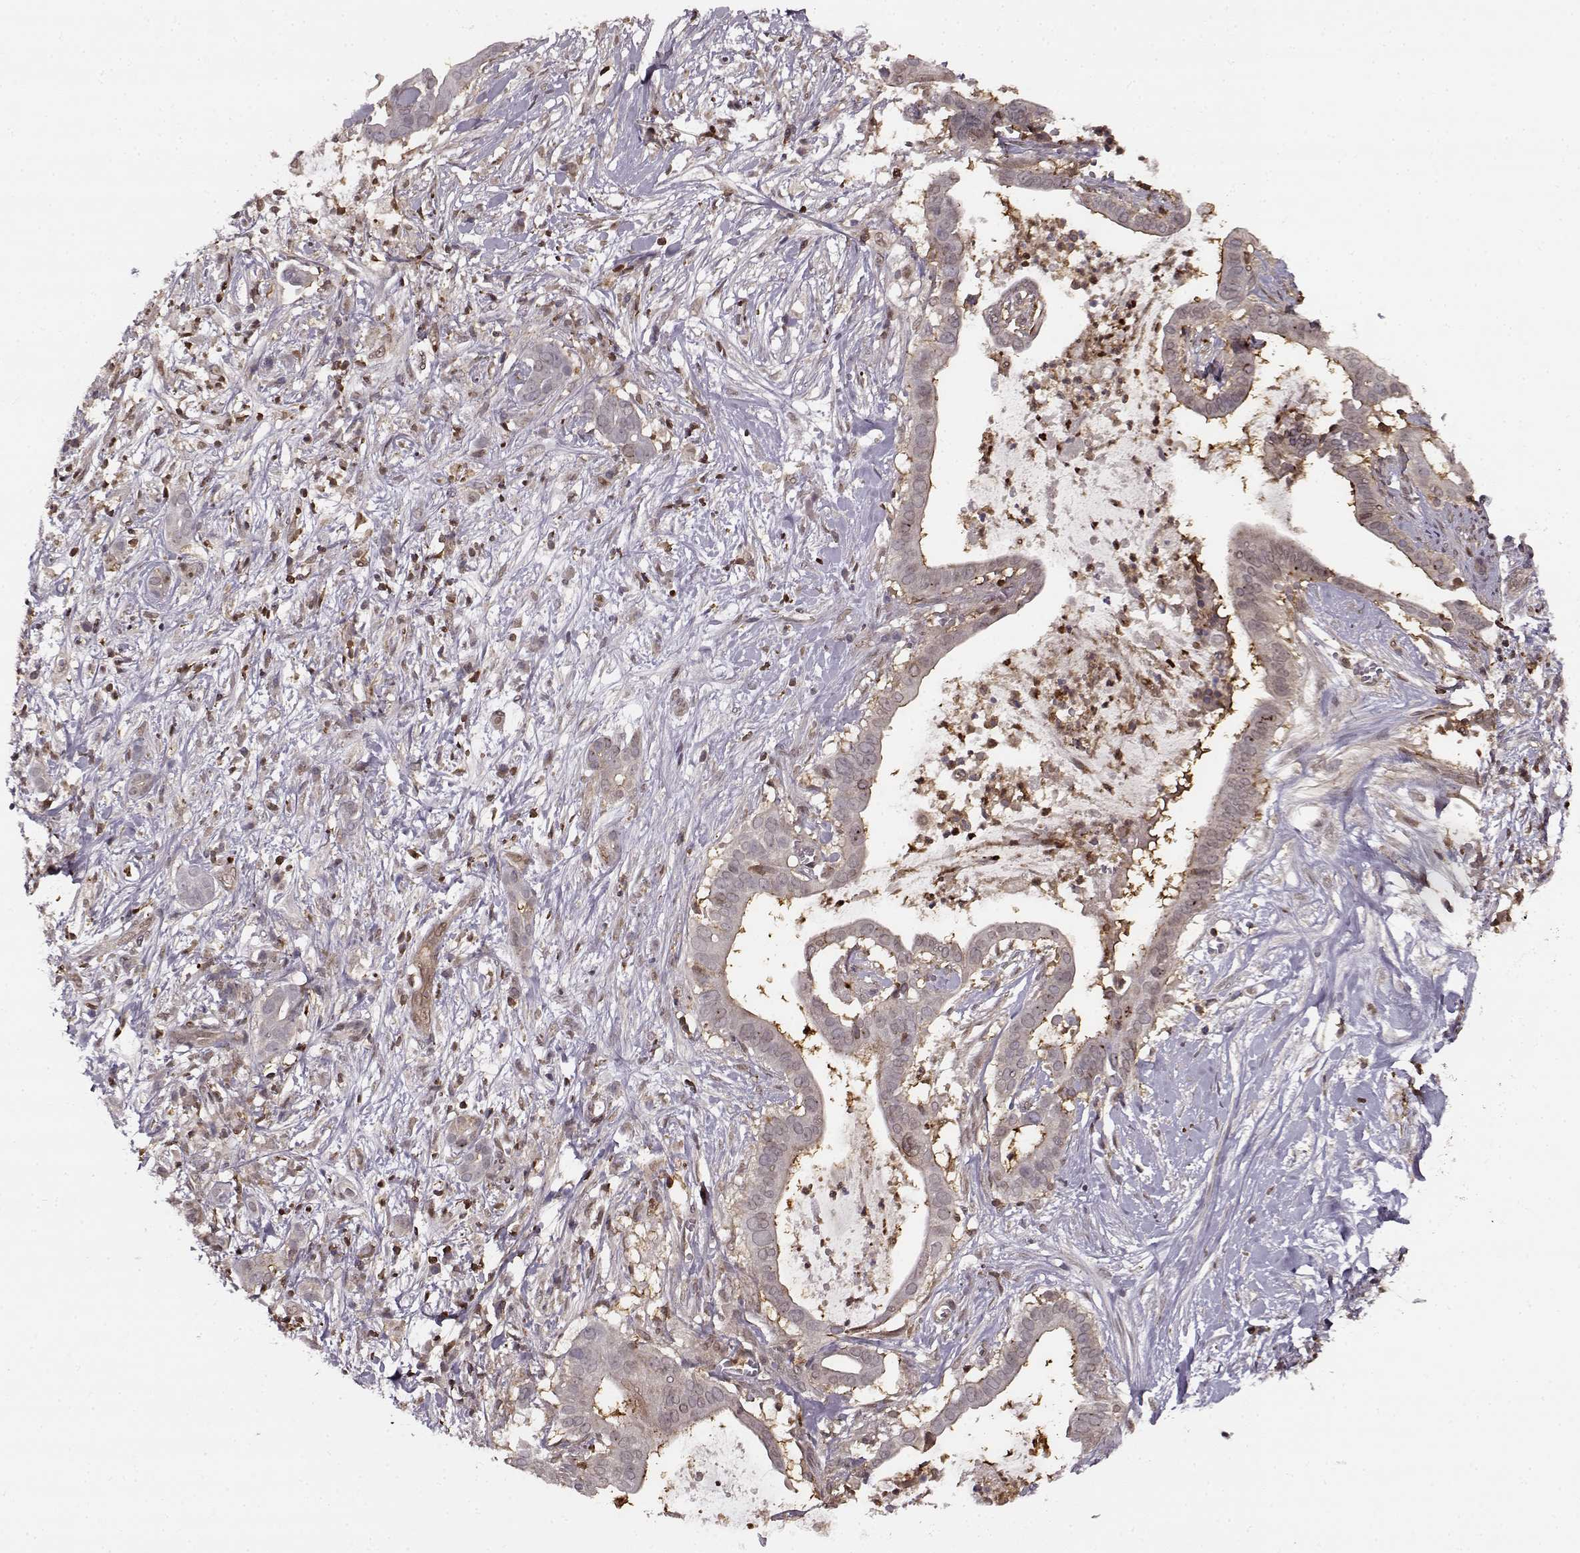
{"staining": {"intensity": "negative", "quantity": "none", "location": "none"}, "tissue": "pancreatic cancer", "cell_type": "Tumor cells", "image_type": "cancer", "snomed": [{"axis": "morphology", "description": "Adenocarcinoma, NOS"}, {"axis": "topography", "description": "Pancreas"}], "caption": "Immunohistochemistry histopathology image of pancreatic cancer (adenocarcinoma) stained for a protein (brown), which displays no positivity in tumor cells.", "gene": "MFSD1", "patient": {"sex": "male", "age": 61}}